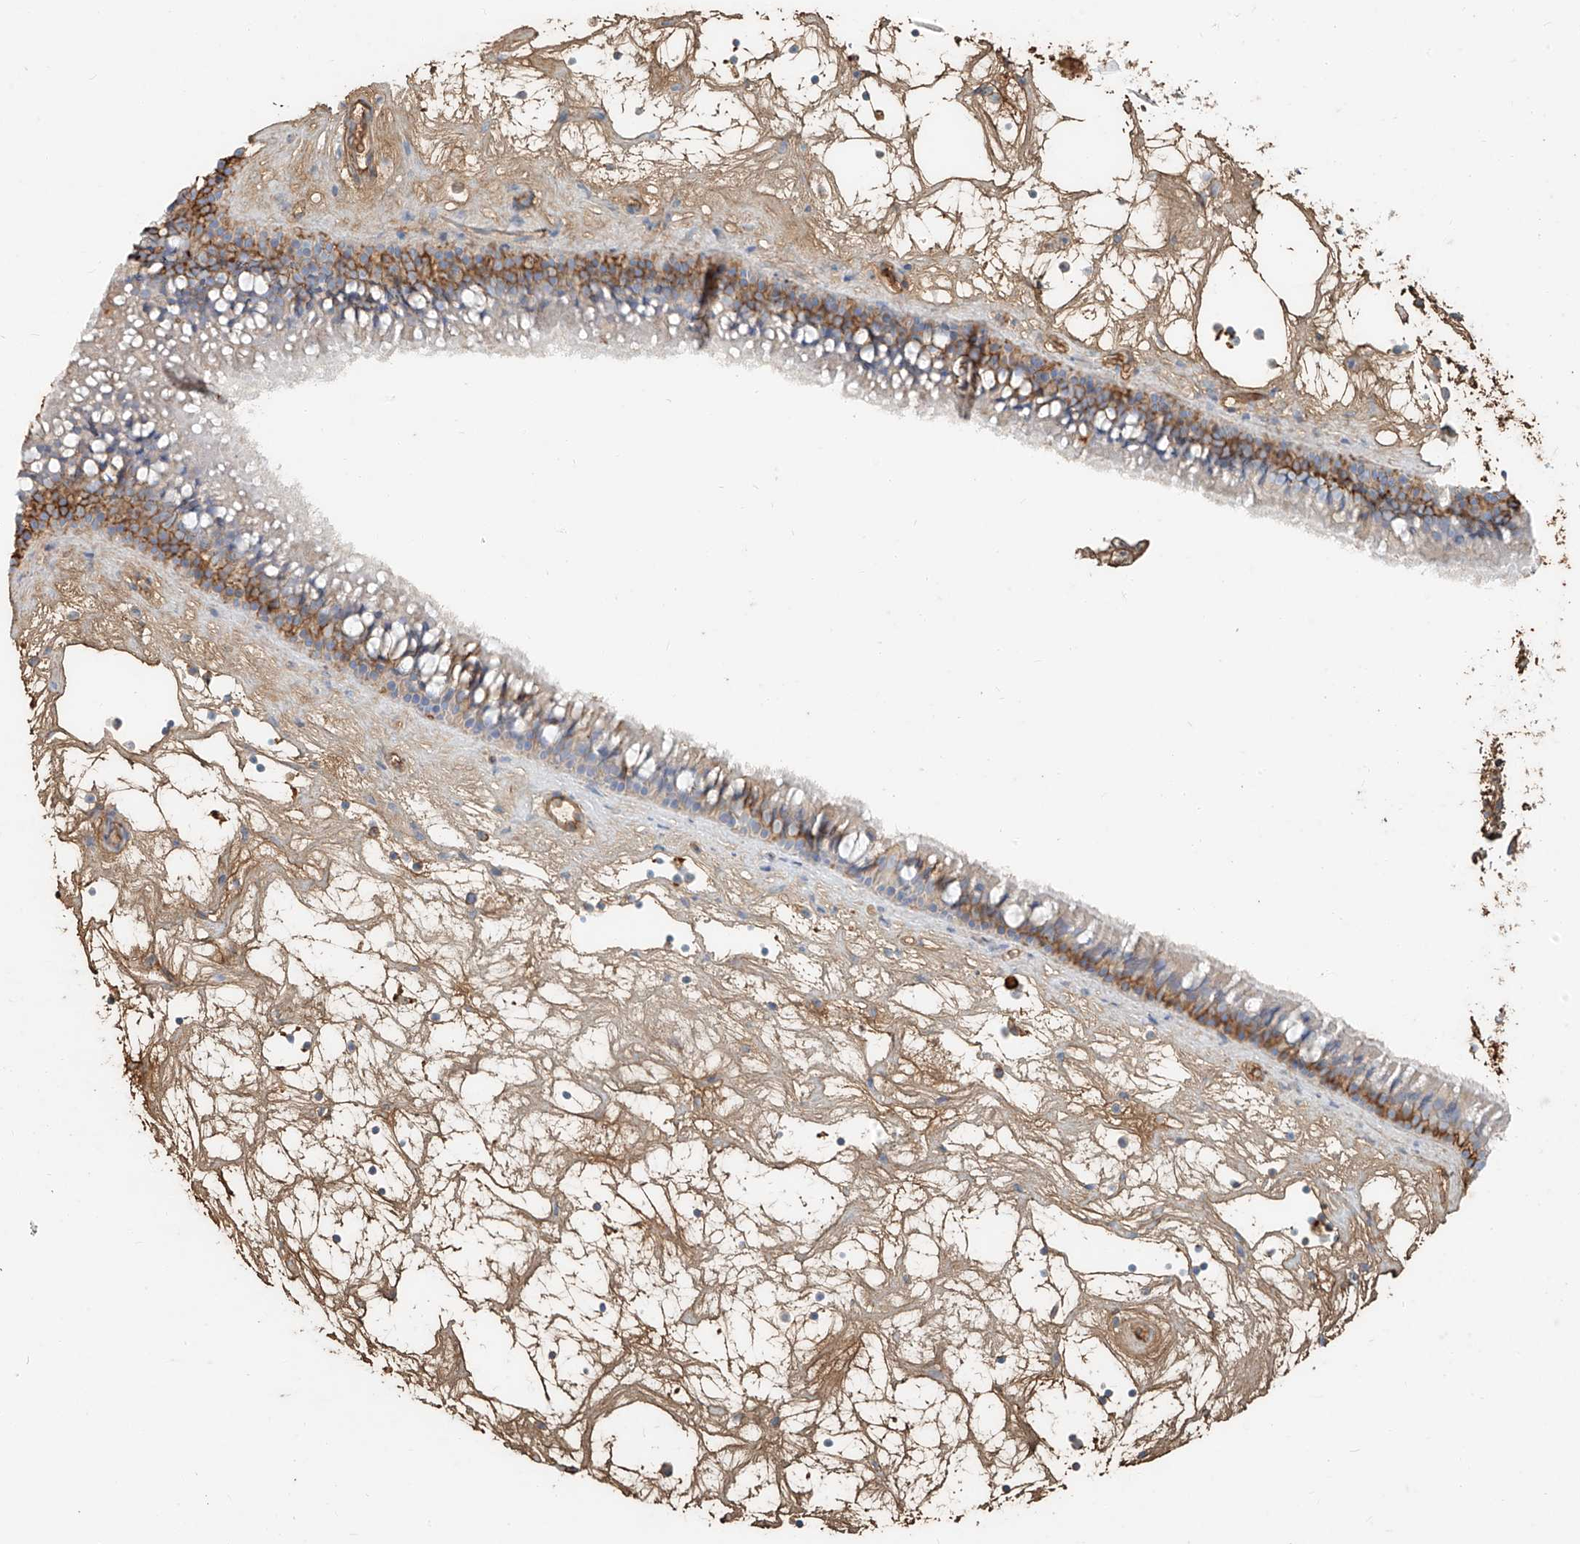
{"staining": {"intensity": "moderate", "quantity": "25%-75%", "location": "cytoplasmic/membranous"}, "tissue": "nasopharynx", "cell_type": "Respiratory epithelial cells", "image_type": "normal", "snomed": [{"axis": "morphology", "description": "Normal tissue, NOS"}, {"axis": "topography", "description": "Nasopharynx"}], "caption": "Respiratory epithelial cells display medium levels of moderate cytoplasmic/membranous staining in approximately 25%-75% of cells in unremarkable human nasopharynx.", "gene": "ZFP30", "patient": {"sex": "male", "age": 64}}